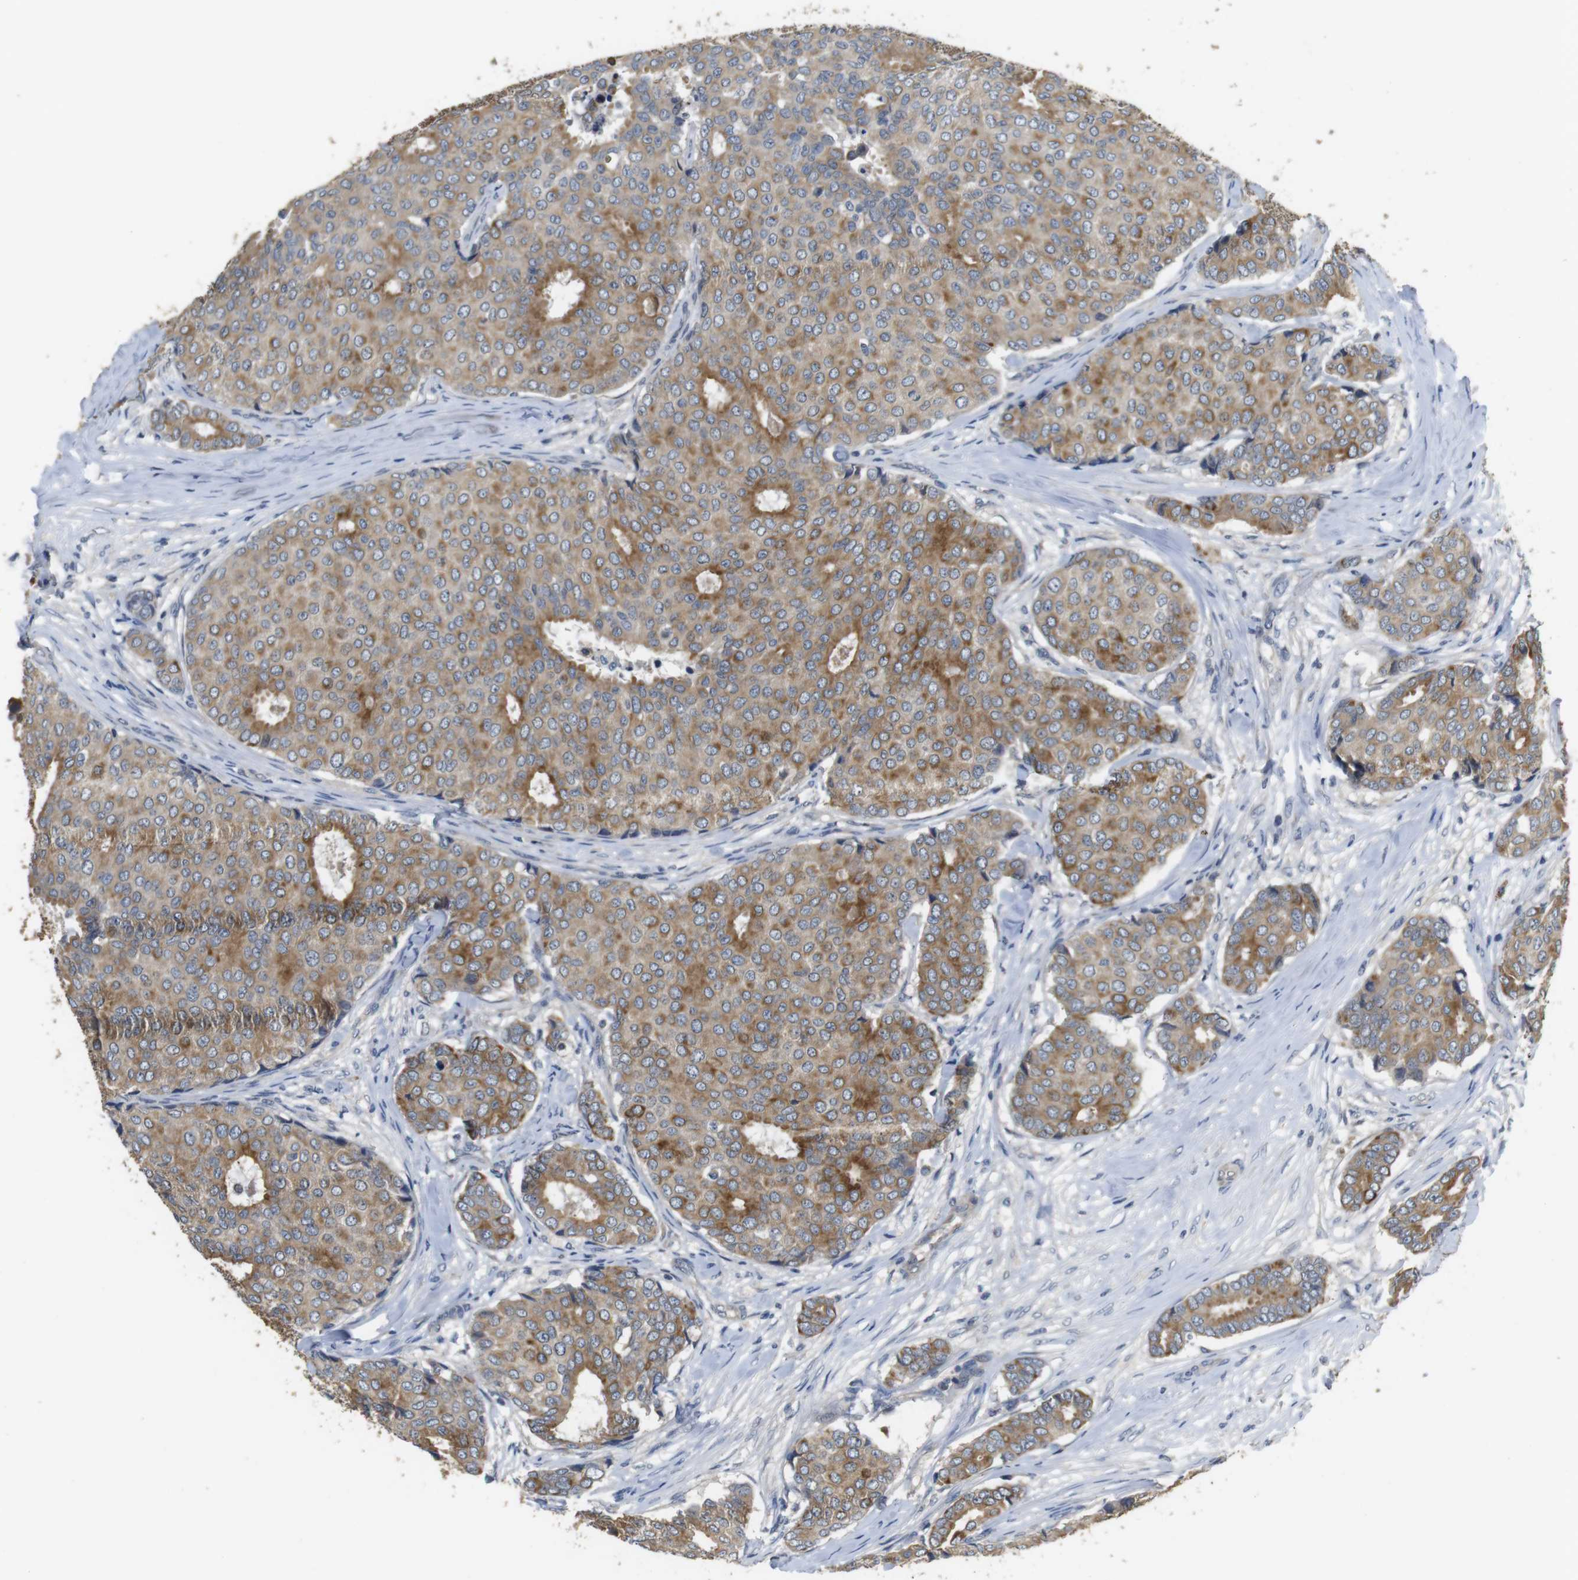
{"staining": {"intensity": "moderate", "quantity": ">75%", "location": "cytoplasmic/membranous"}, "tissue": "breast cancer", "cell_type": "Tumor cells", "image_type": "cancer", "snomed": [{"axis": "morphology", "description": "Duct carcinoma"}, {"axis": "topography", "description": "Breast"}], "caption": "Breast cancer (infiltrating ductal carcinoma) was stained to show a protein in brown. There is medium levels of moderate cytoplasmic/membranous staining in approximately >75% of tumor cells. The protein of interest is shown in brown color, while the nuclei are stained blue.", "gene": "ADGRL3", "patient": {"sex": "female", "age": 75}}